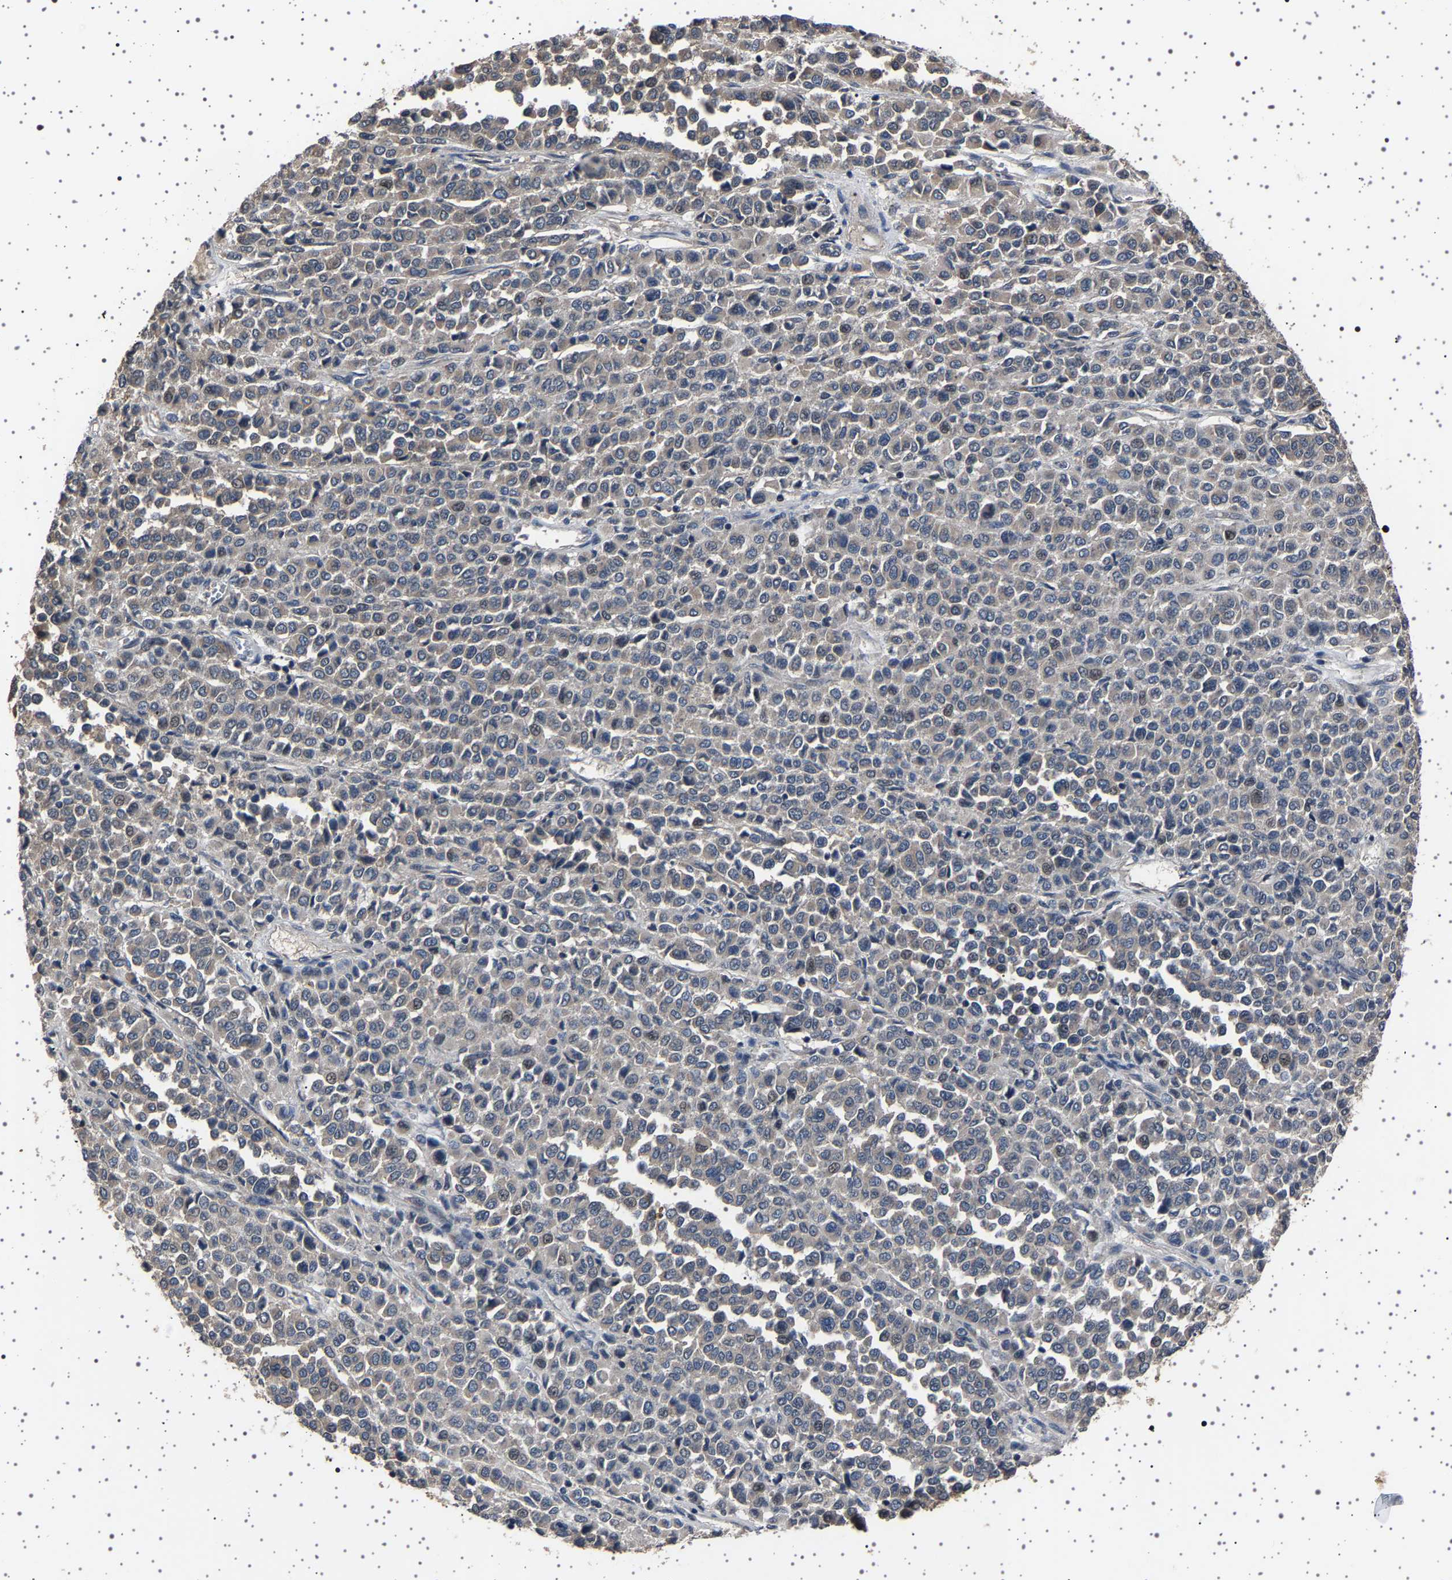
{"staining": {"intensity": "negative", "quantity": "none", "location": "none"}, "tissue": "melanoma", "cell_type": "Tumor cells", "image_type": "cancer", "snomed": [{"axis": "morphology", "description": "Malignant melanoma, Metastatic site"}, {"axis": "topography", "description": "Pancreas"}], "caption": "The immunohistochemistry image has no significant staining in tumor cells of melanoma tissue.", "gene": "NCKAP1", "patient": {"sex": "female", "age": 30}}